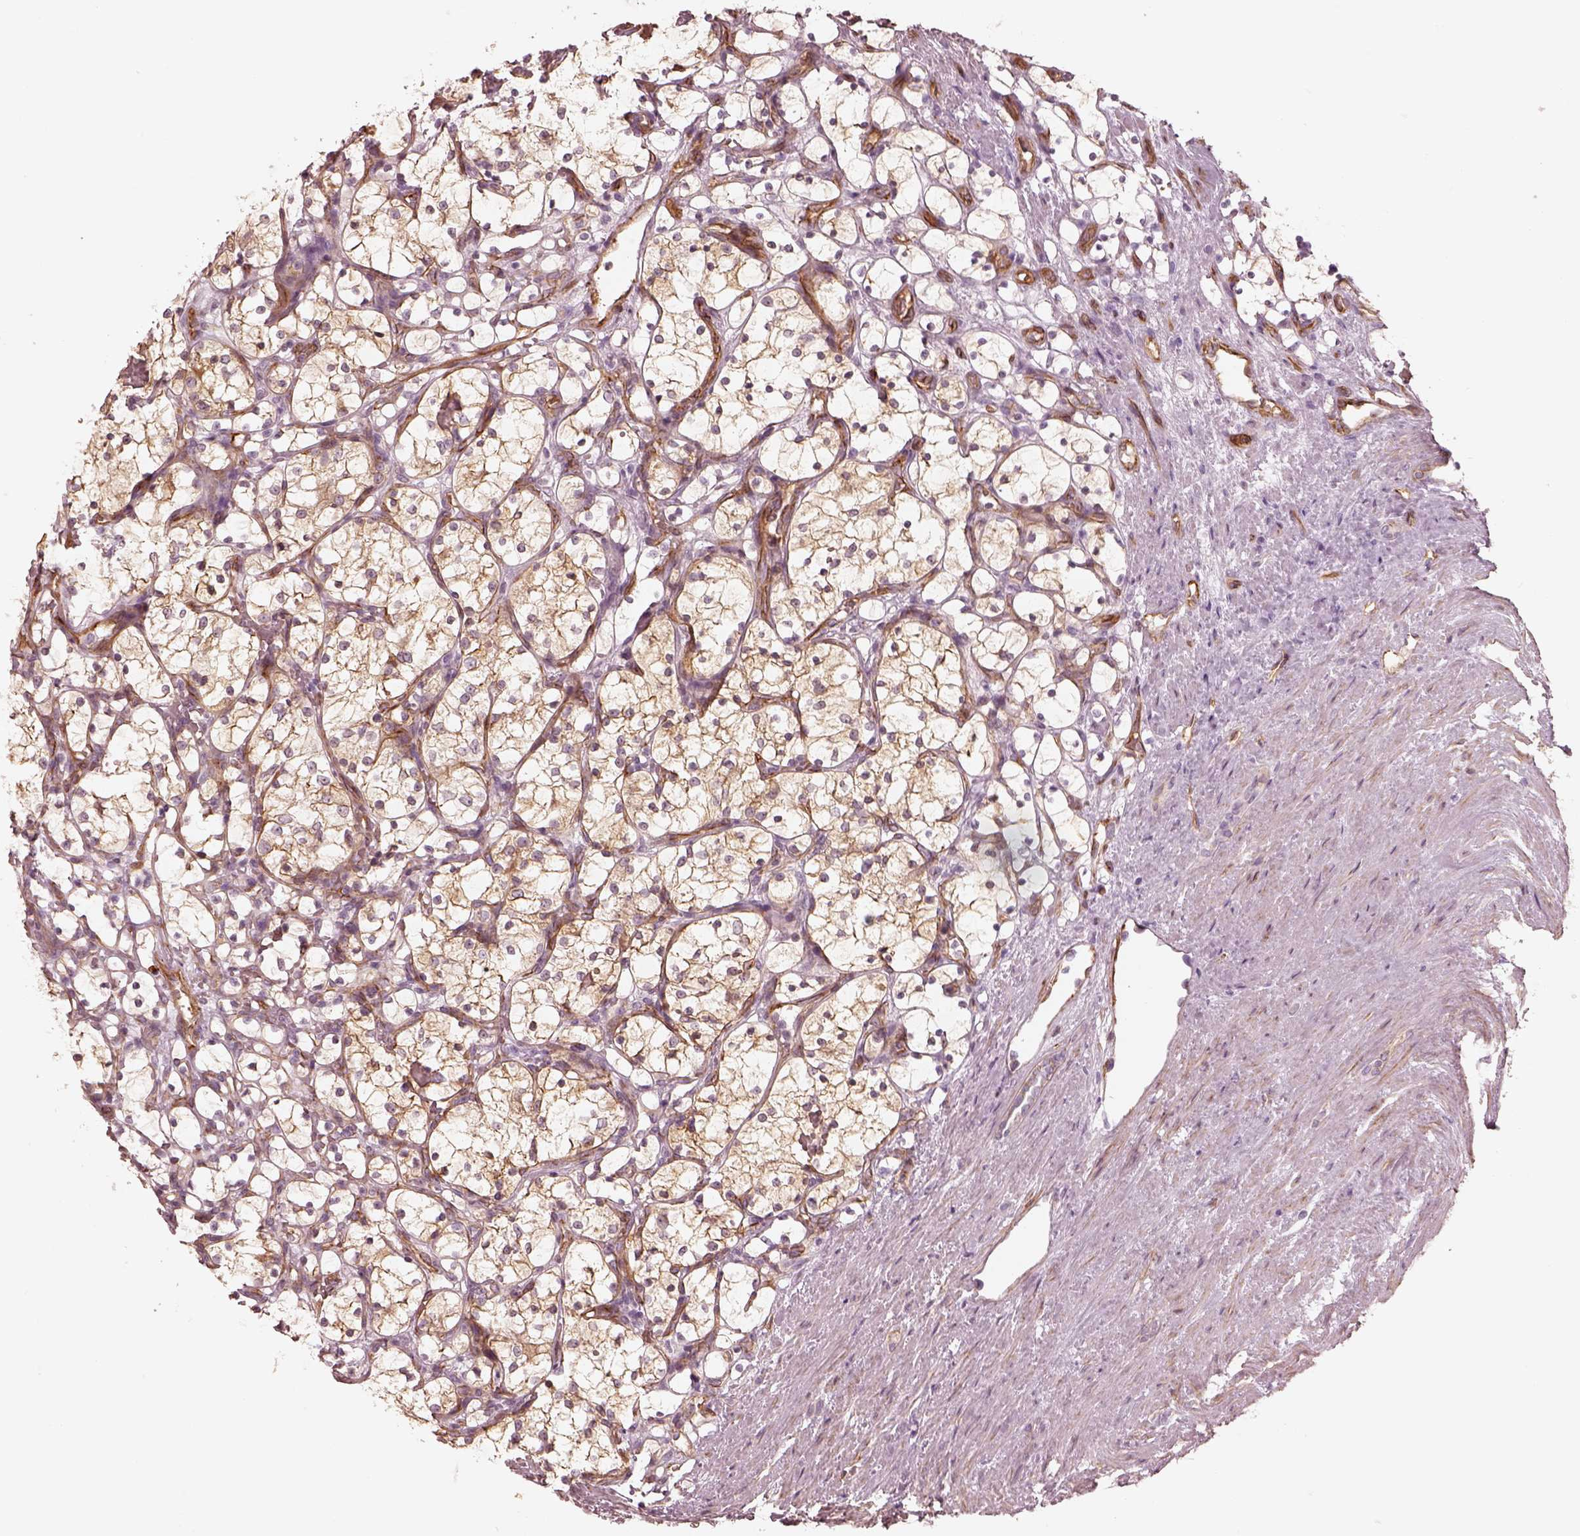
{"staining": {"intensity": "moderate", "quantity": ">75%", "location": "cytoplasmic/membranous"}, "tissue": "renal cancer", "cell_type": "Tumor cells", "image_type": "cancer", "snomed": [{"axis": "morphology", "description": "Adenocarcinoma, NOS"}, {"axis": "topography", "description": "Kidney"}], "caption": "A photomicrograph of renal cancer (adenocarcinoma) stained for a protein exhibits moderate cytoplasmic/membranous brown staining in tumor cells.", "gene": "CRYM", "patient": {"sex": "female", "age": 69}}